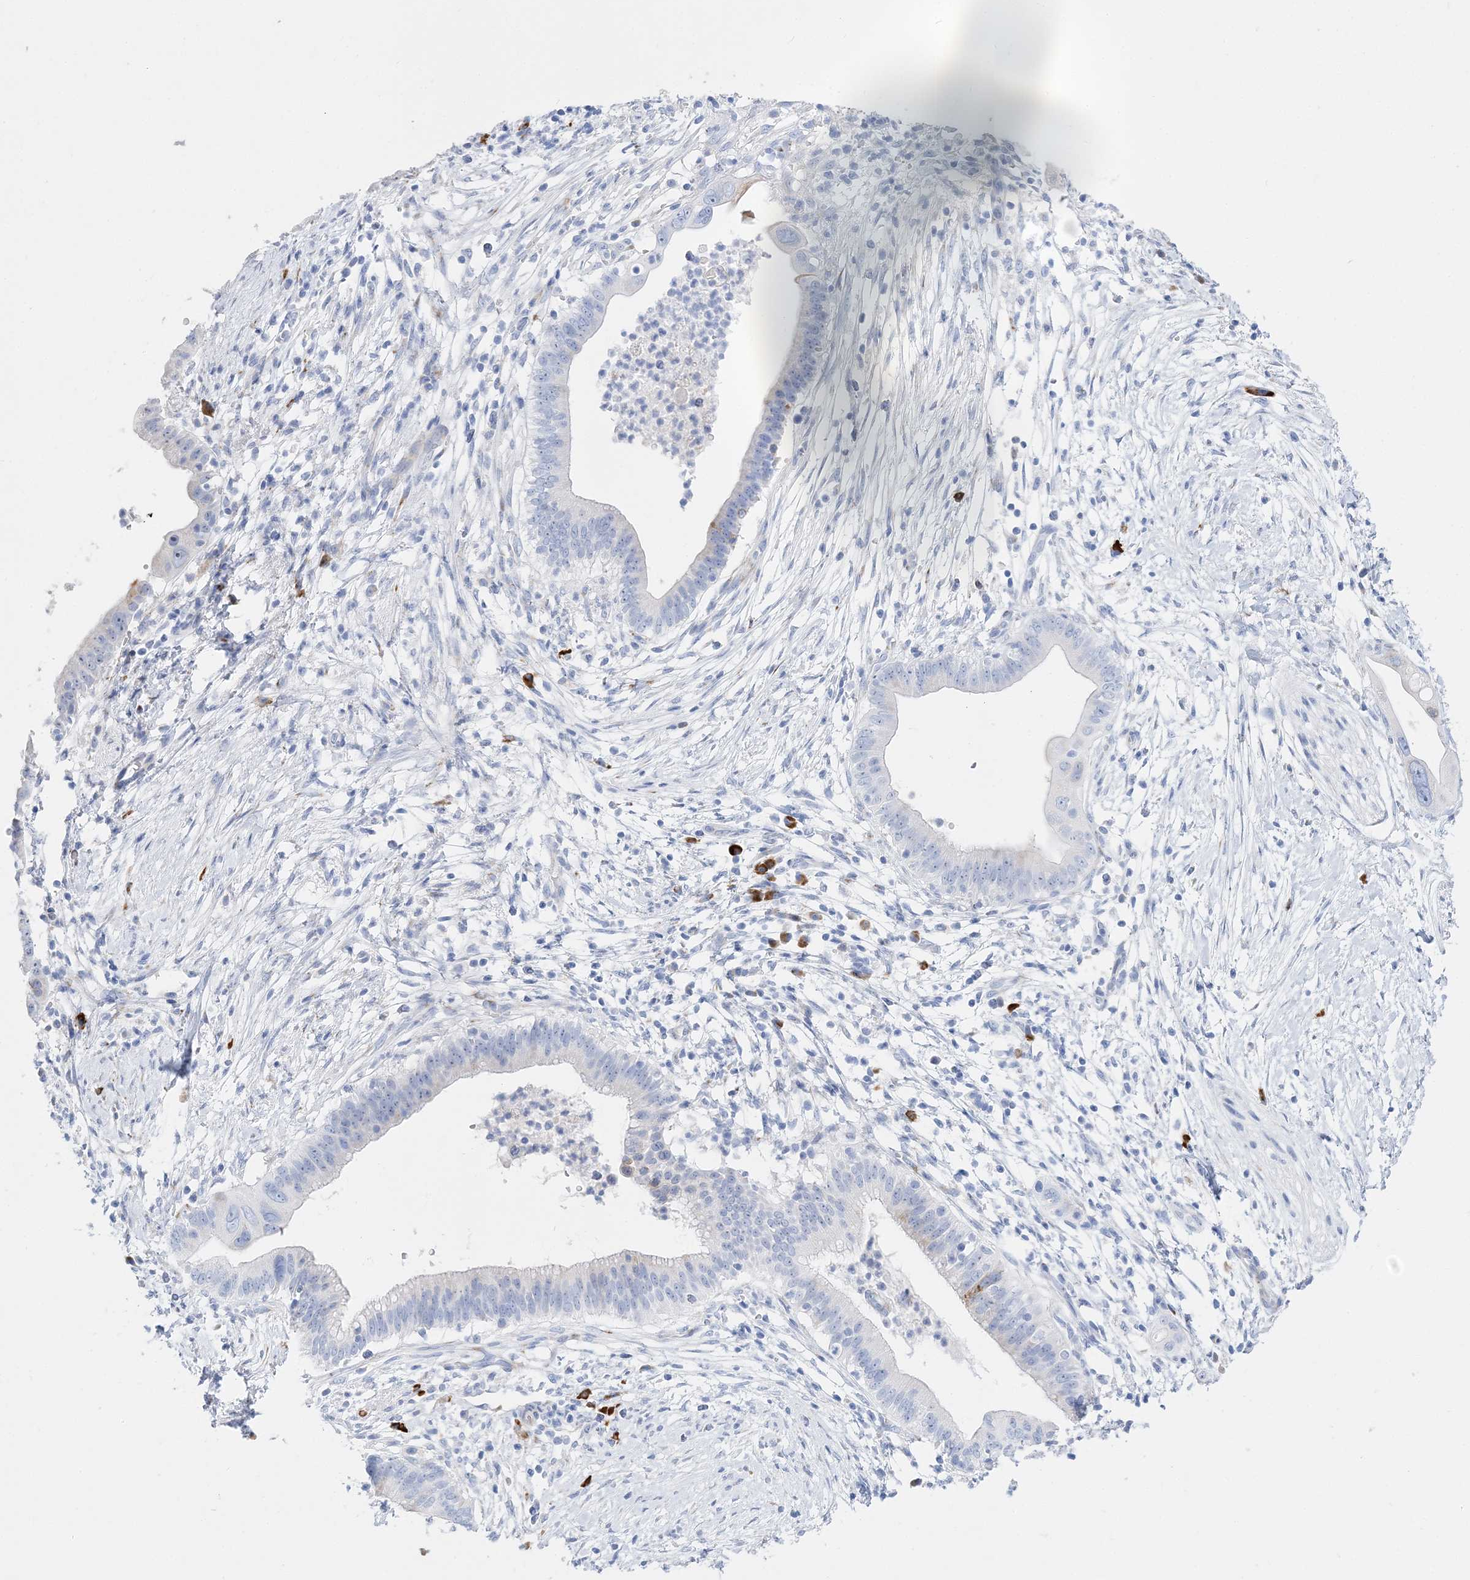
{"staining": {"intensity": "negative", "quantity": "none", "location": "none"}, "tissue": "pancreatic cancer", "cell_type": "Tumor cells", "image_type": "cancer", "snomed": [{"axis": "morphology", "description": "Adenocarcinoma, NOS"}, {"axis": "topography", "description": "Pancreas"}], "caption": "Tumor cells show no significant expression in pancreatic cancer.", "gene": "TSPYL6", "patient": {"sex": "male", "age": 68}}